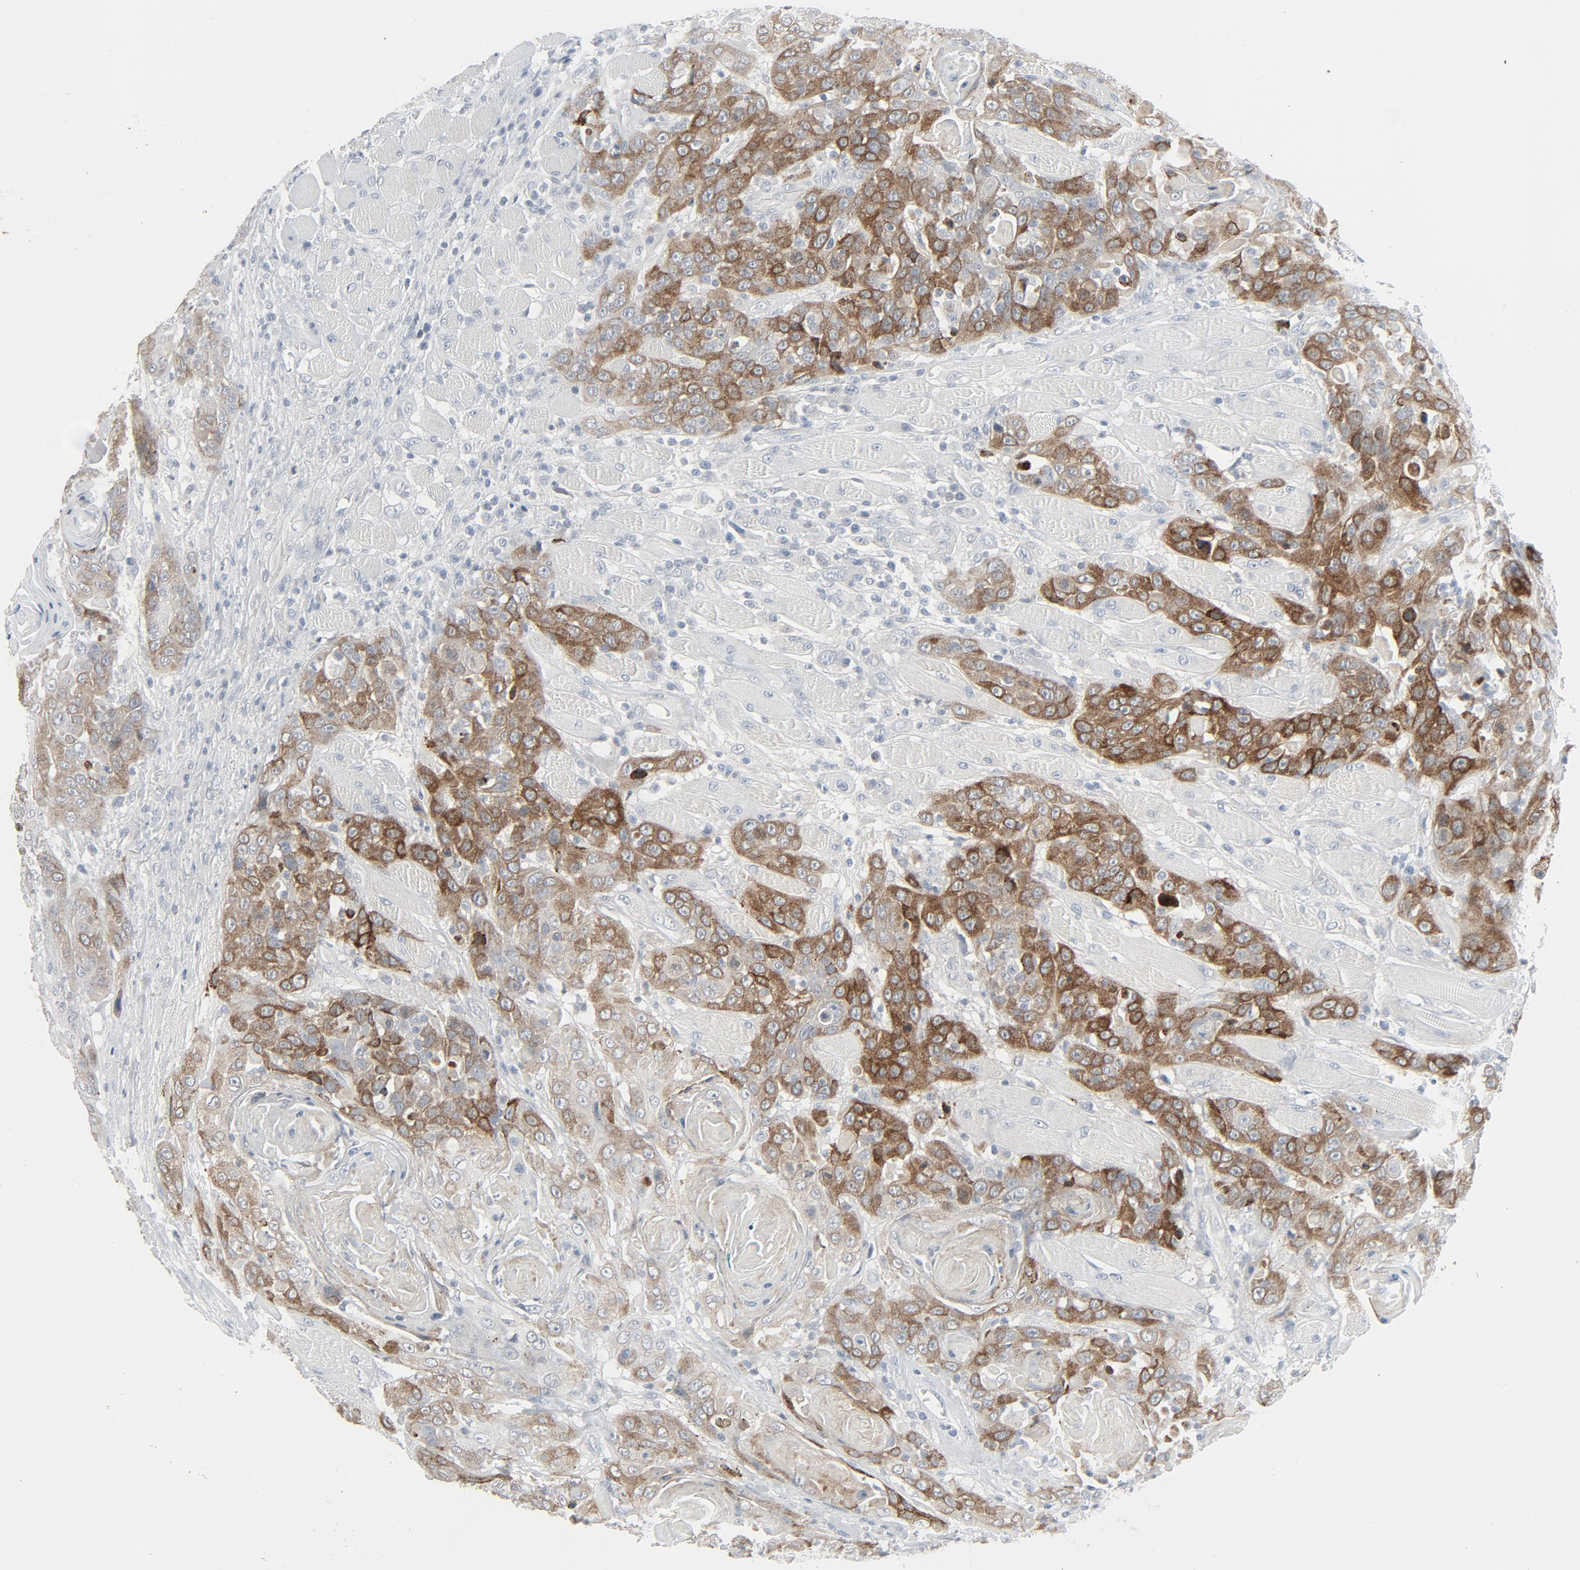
{"staining": {"intensity": "strong", "quantity": "25%-75%", "location": "cytoplasmic/membranous"}, "tissue": "head and neck cancer", "cell_type": "Tumor cells", "image_type": "cancer", "snomed": [{"axis": "morphology", "description": "Squamous cell carcinoma, NOS"}, {"axis": "topography", "description": "Head-Neck"}], "caption": "Brown immunohistochemical staining in head and neck cancer exhibits strong cytoplasmic/membranous staining in approximately 25%-75% of tumor cells.", "gene": "FGFR3", "patient": {"sex": "female", "age": 84}}